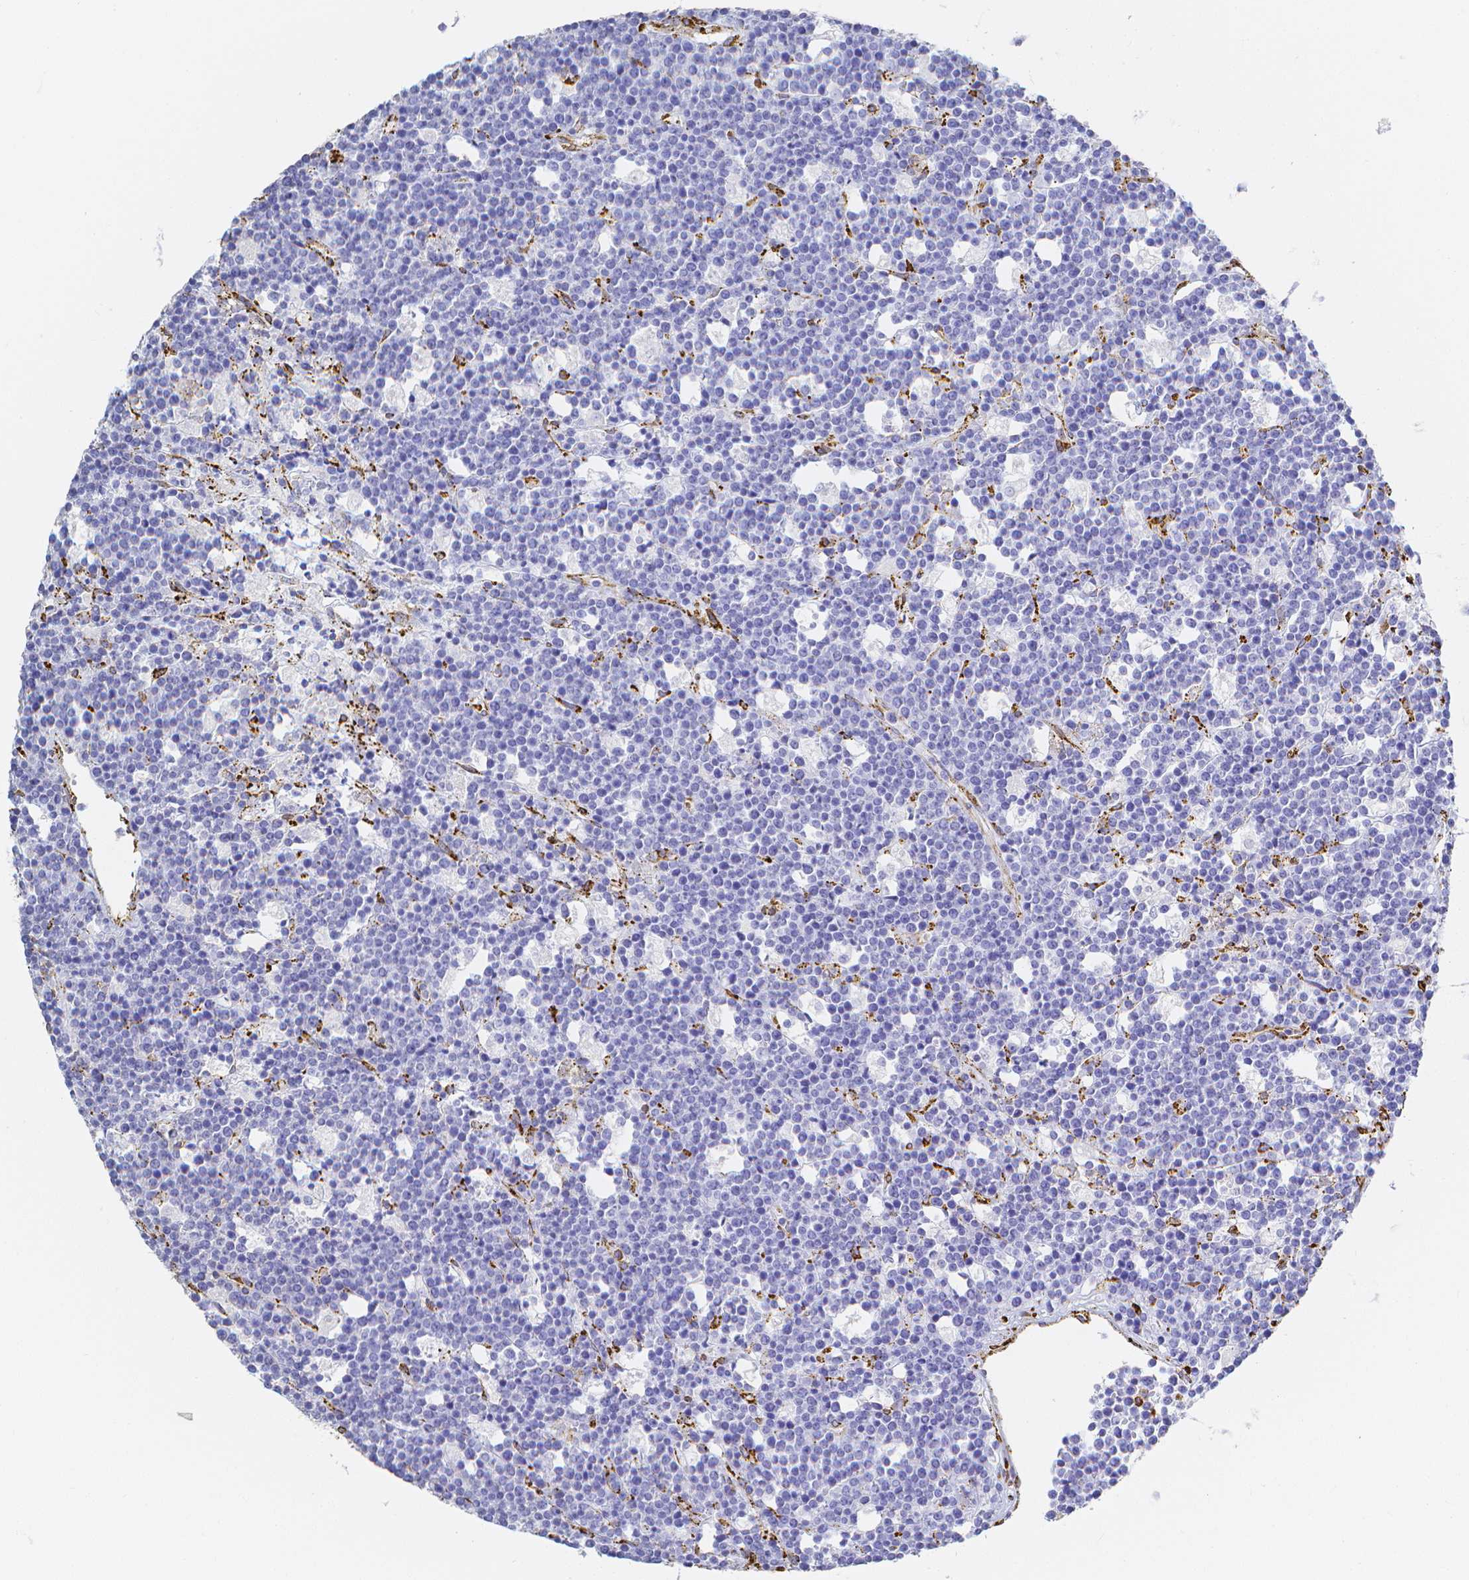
{"staining": {"intensity": "negative", "quantity": "none", "location": "none"}, "tissue": "lymphoma", "cell_type": "Tumor cells", "image_type": "cancer", "snomed": [{"axis": "morphology", "description": "Malignant lymphoma, non-Hodgkin's type, High grade"}, {"axis": "topography", "description": "Ovary"}], "caption": "Immunohistochemical staining of human lymphoma reveals no significant expression in tumor cells.", "gene": "SMURF1", "patient": {"sex": "female", "age": 56}}